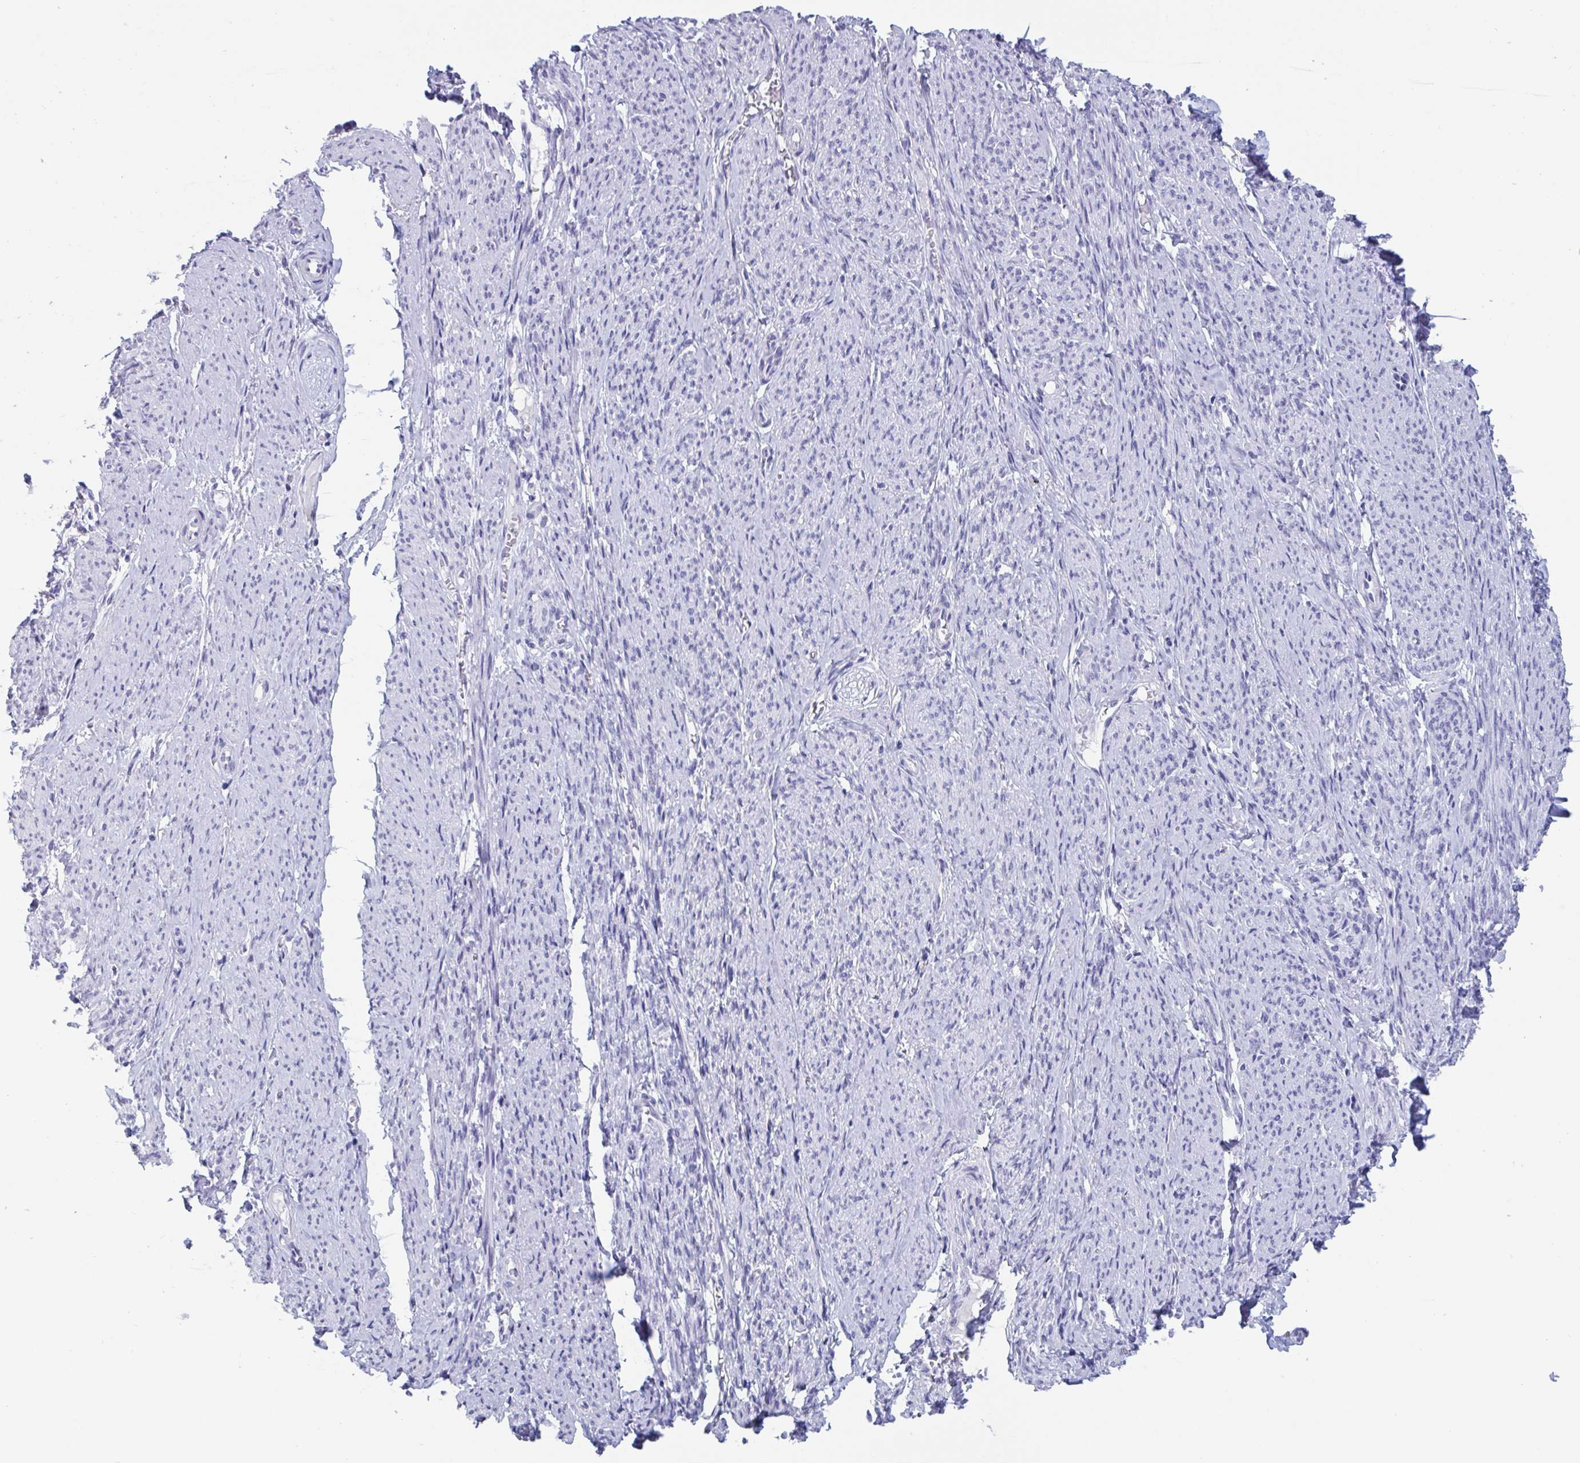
{"staining": {"intensity": "negative", "quantity": "none", "location": "none"}, "tissue": "smooth muscle", "cell_type": "Smooth muscle cells", "image_type": "normal", "snomed": [{"axis": "morphology", "description": "Normal tissue, NOS"}, {"axis": "topography", "description": "Smooth muscle"}], "caption": "Smooth muscle cells show no significant protein expression in normal smooth muscle. (Stains: DAB IHC with hematoxylin counter stain, Microscopy: brightfield microscopy at high magnification).", "gene": "CDX4", "patient": {"sex": "female", "age": 65}}